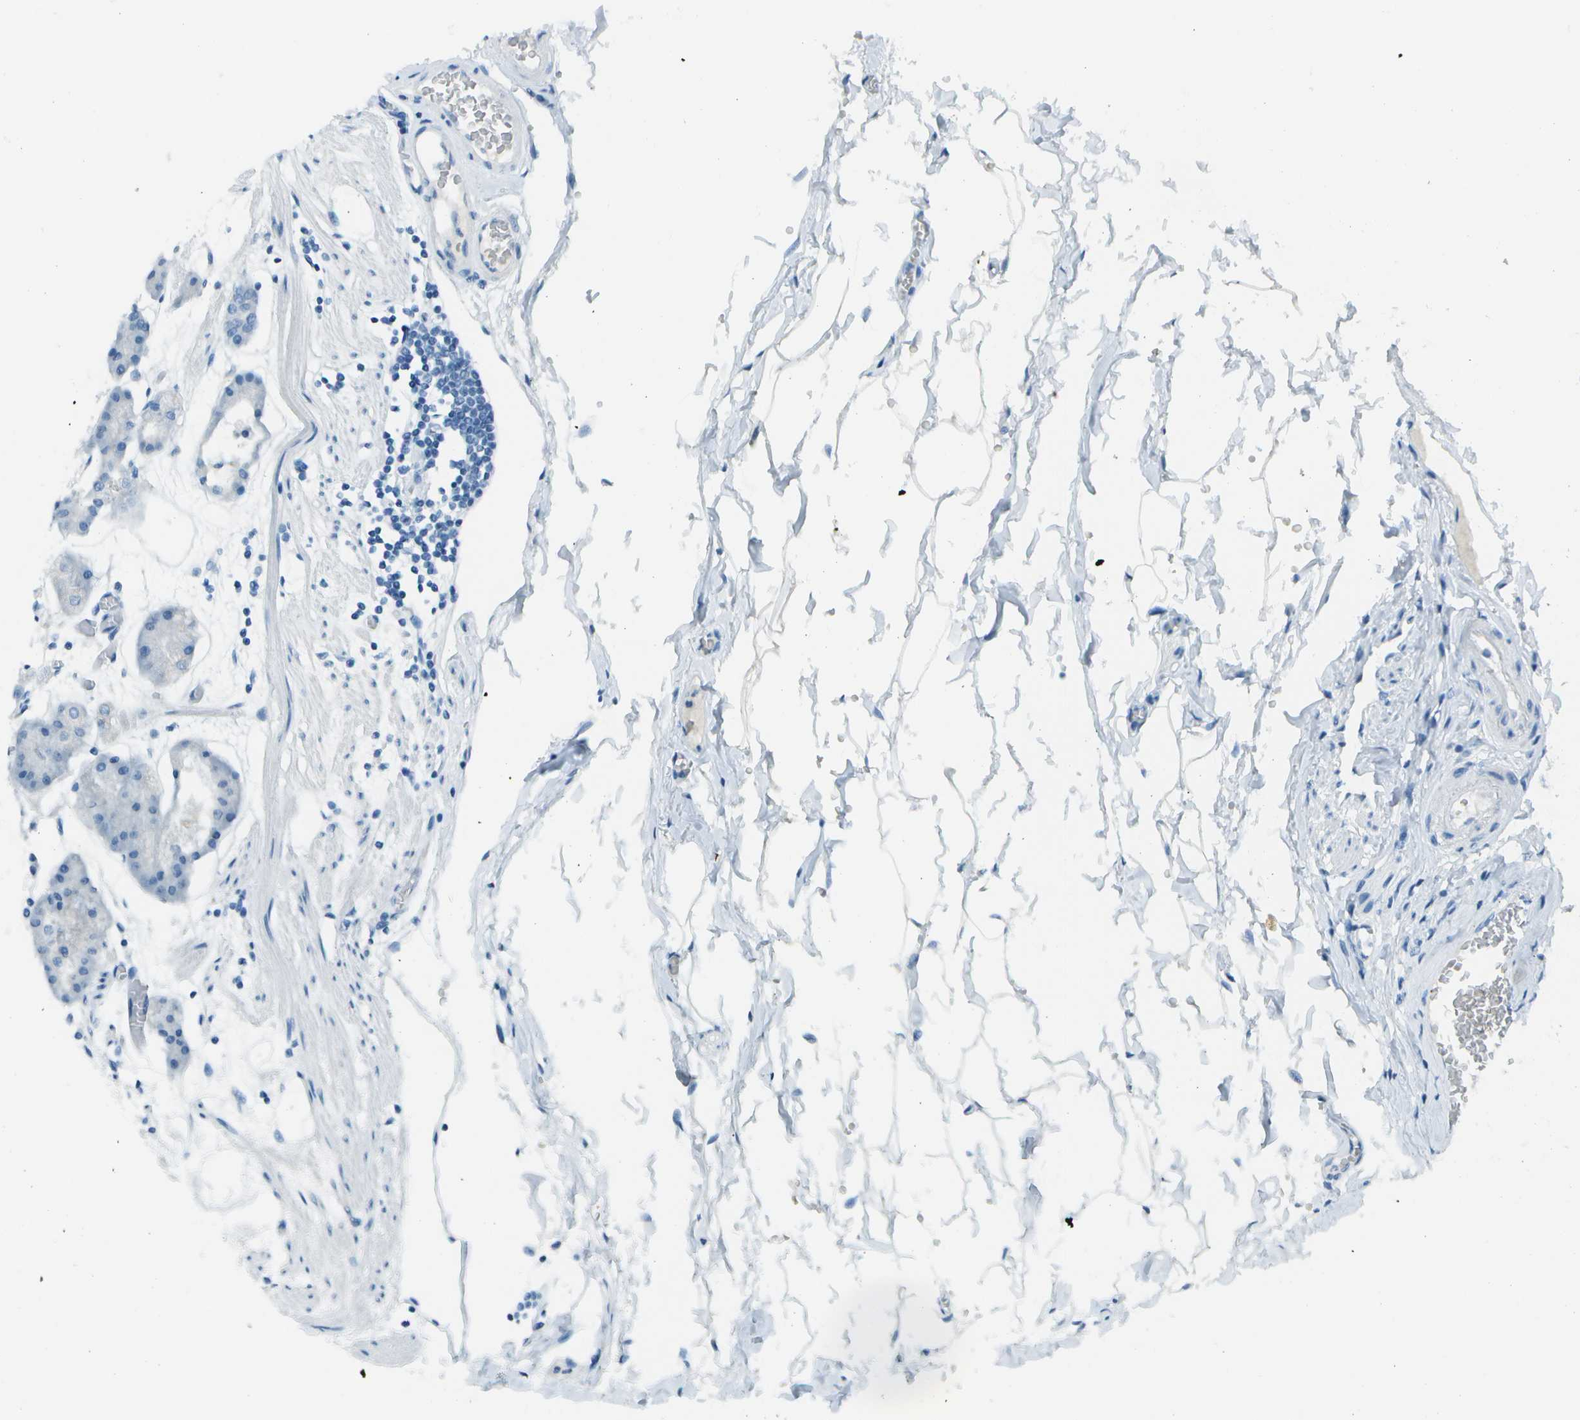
{"staining": {"intensity": "negative", "quantity": "none", "location": "none"}, "tissue": "stomach", "cell_type": "Glandular cells", "image_type": "normal", "snomed": [{"axis": "morphology", "description": "Normal tissue, NOS"}, {"axis": "topography", "description": "Stomach, lower"}], "caption": "The photomicrograph displays no staining of glandular cells in unremarkable stomach.", "gene": "FGF1", "patient": {"sex": "male", "age": 71}}